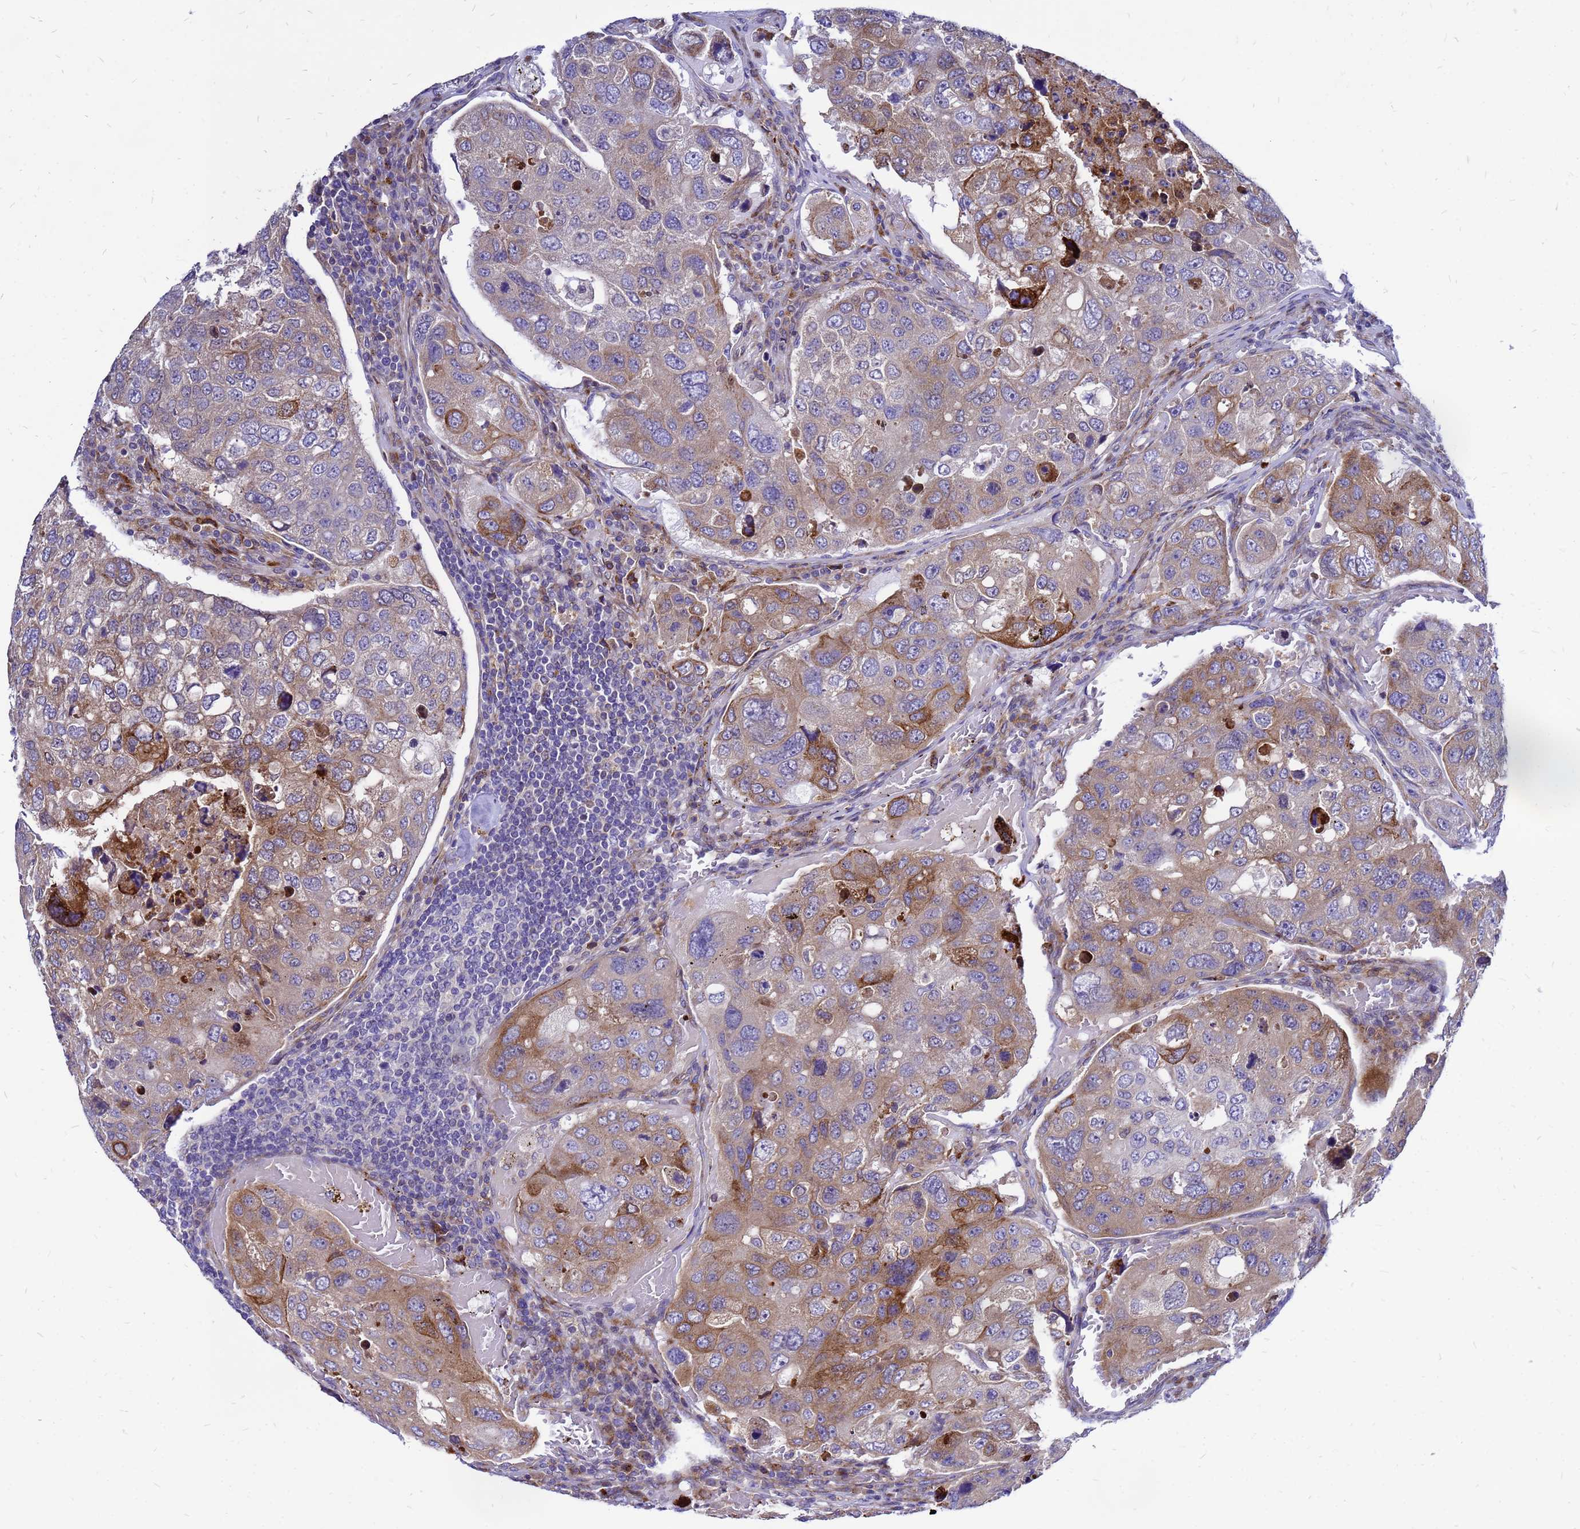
{"staining": {"intensity": "moderate", "quantity": "25%-75%", "location": "cytoplasmic/membranous"}, "tissue": "urothelial cancer", "cell_type": "Tumor cells", "image_type": "cancer", "snomed": [{"axis": "morphology", "description": "Urothelial carcinoma, High grade"}, {"axis": "topography", "description": "Lymph node"}, {"axis": "topography", "description": "Urinary bladder"}], "caption": "This photomicrograph exhibits urothelial cancer stained with immunohistochemistry to label a protein in brown. The cytoplasmic/membranous of tumor cells show moderate positivity for the protein. Nuclei are counter-stained blue.", "gene": "FHIP1A", "patient": {"sex": "male", "age": 51}}